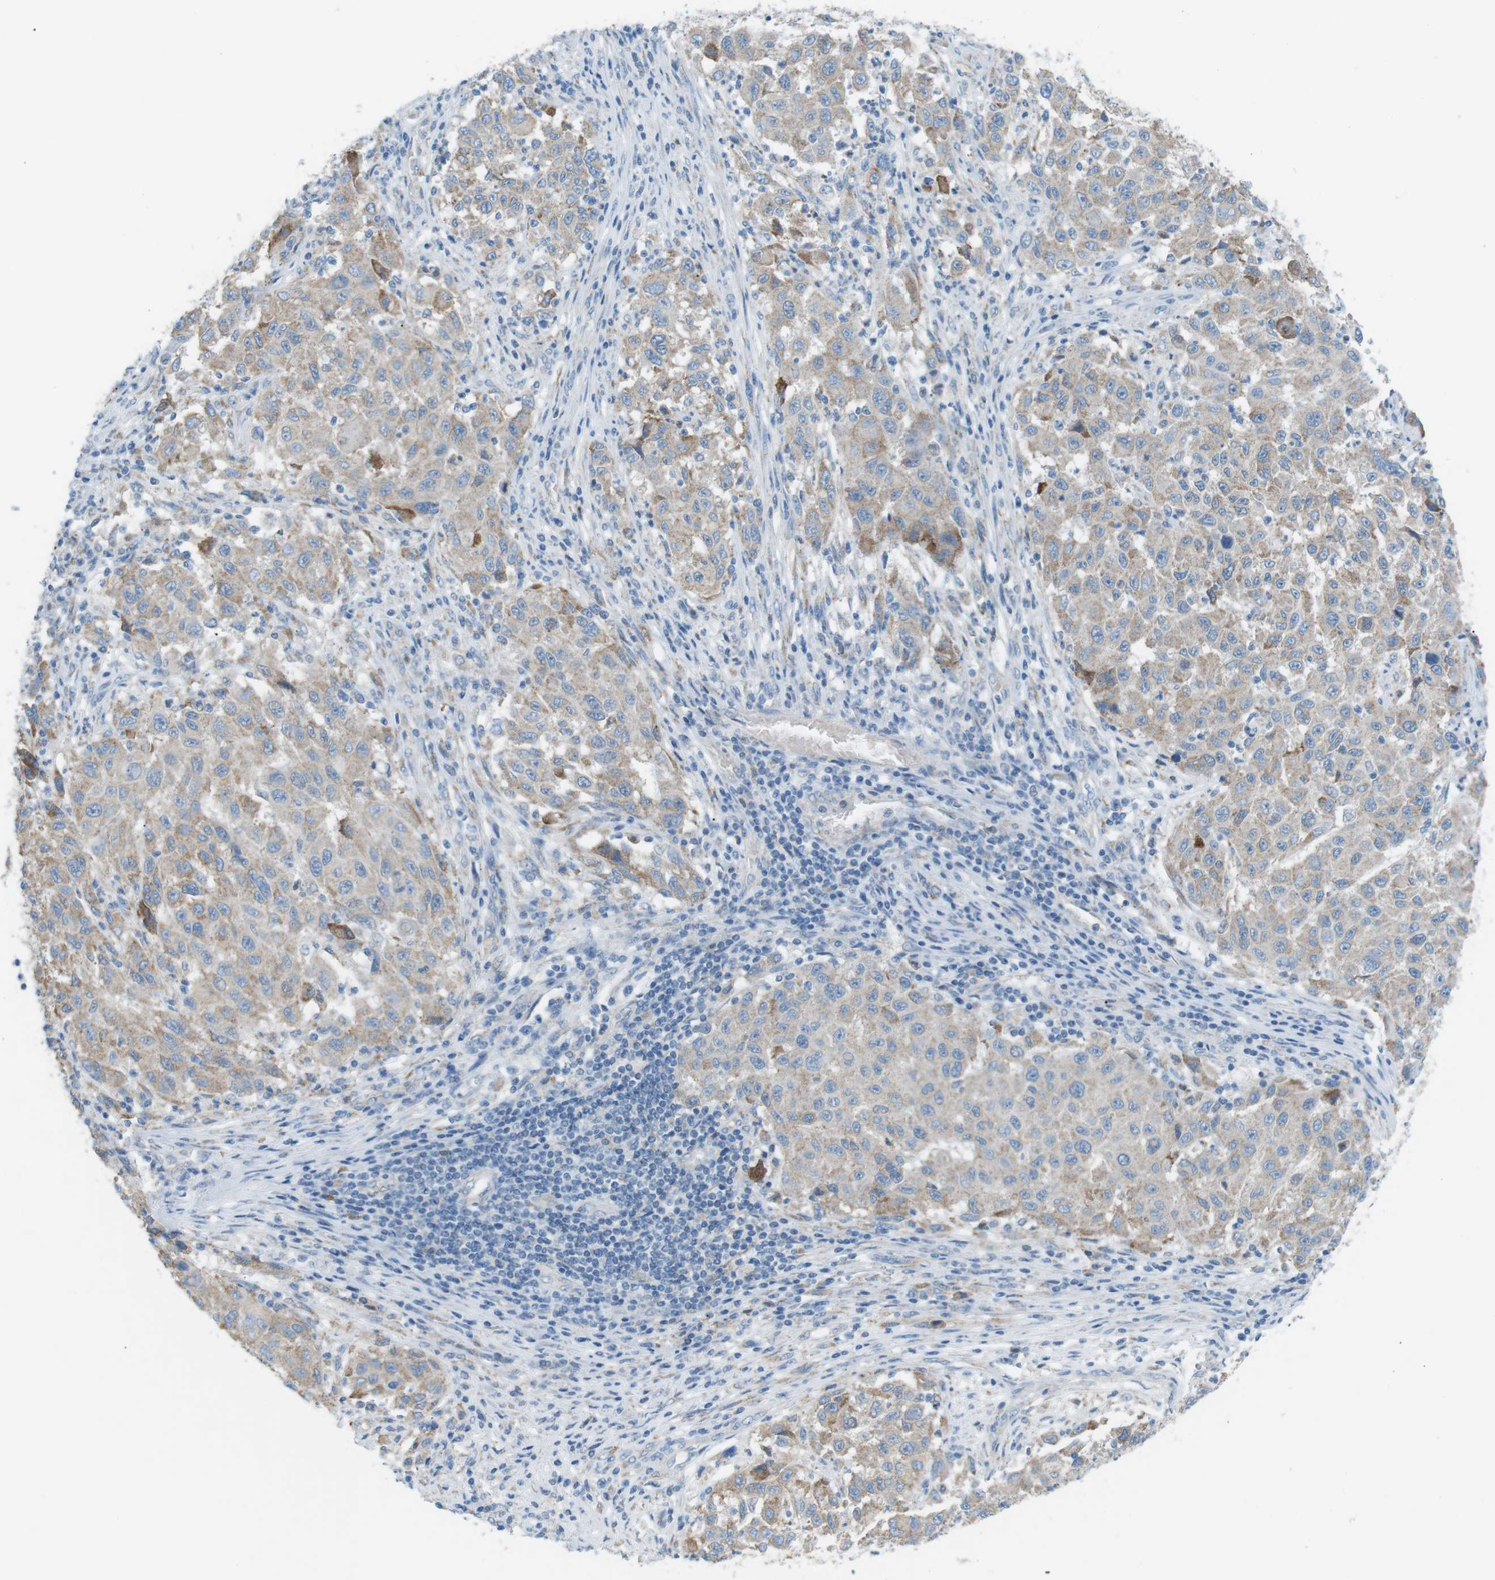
{"staining": {"intensity": "weak", "quantity": "25%-75%", "location": "cytoplasmic/membranous"}, "tissue": "melanoma", "cell_type": "Tumor cells", "image_type": "cancer", "snomed": [{"axis": "morphology", "description": "Malignant melanoma, Metastatic site"}, {"axis": "topography", "description": "Lymph node"}], "caption": "Malignant melanoma (metastatic site) stained for a protein shows weak cytoplasmic/membranous positivity in tumor cells.", "gene": "VAMP1", "patient": {"sex": "male", "age": 61}}